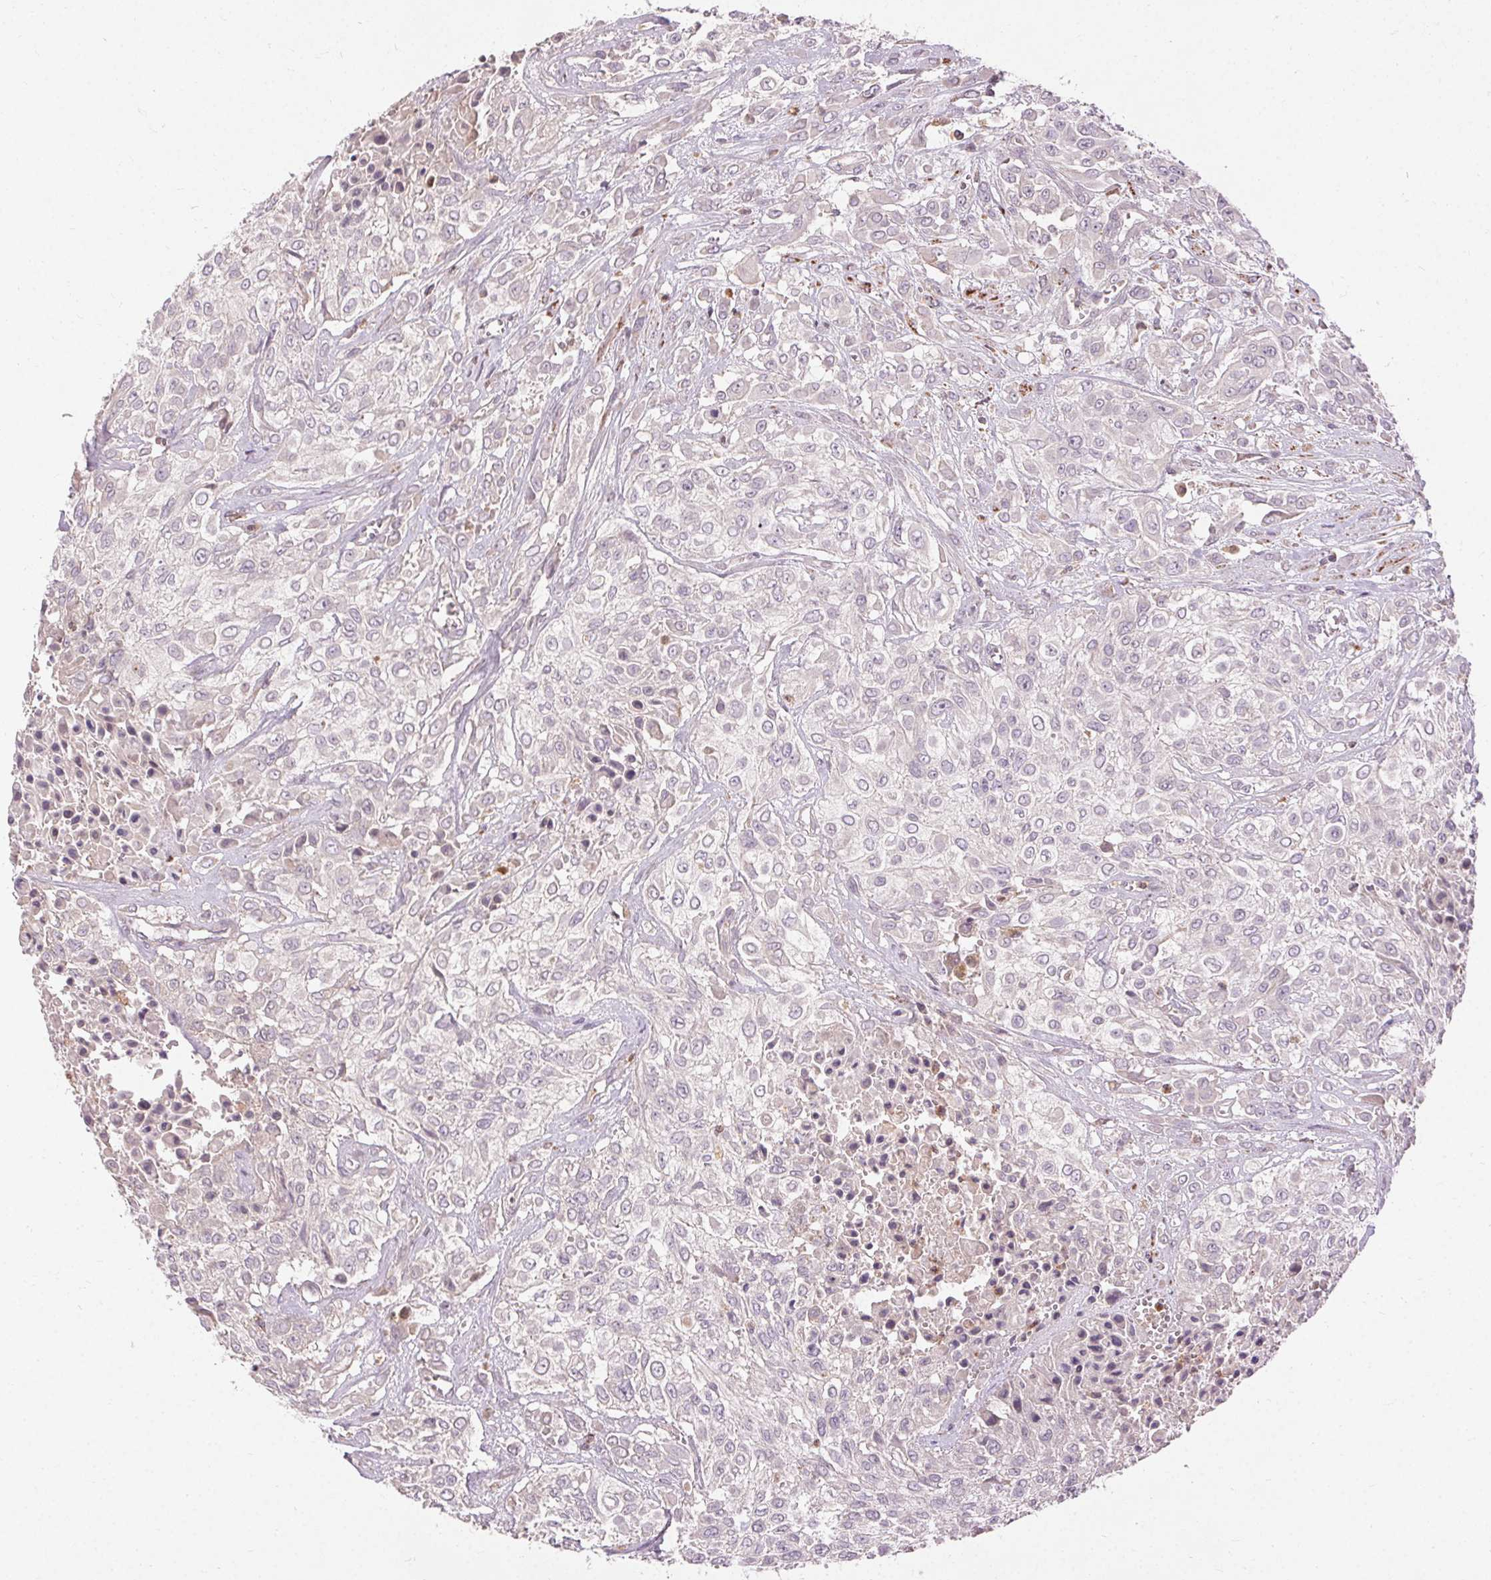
{"staining": {"intensity": "negative", "quantity": "none", "location": "none"}, "tissue": "urothelial cancer", "cell_type": "Tumor cells", "image_type": "cancer", "snomed": [{"axis": "morphology", "description": "Urothelial carcinoma, High grade"}, {"axis": "topography", "description": "Urinary bladder"}], "caption": "Protein analysis of high-grade urothelial carcinoma displays no significant positivity in tumor cells. (DAB immunohistochemistry (IHC), high magnification).", "gene": "REP15", "patient": {"sex": "male", "age": 57}}